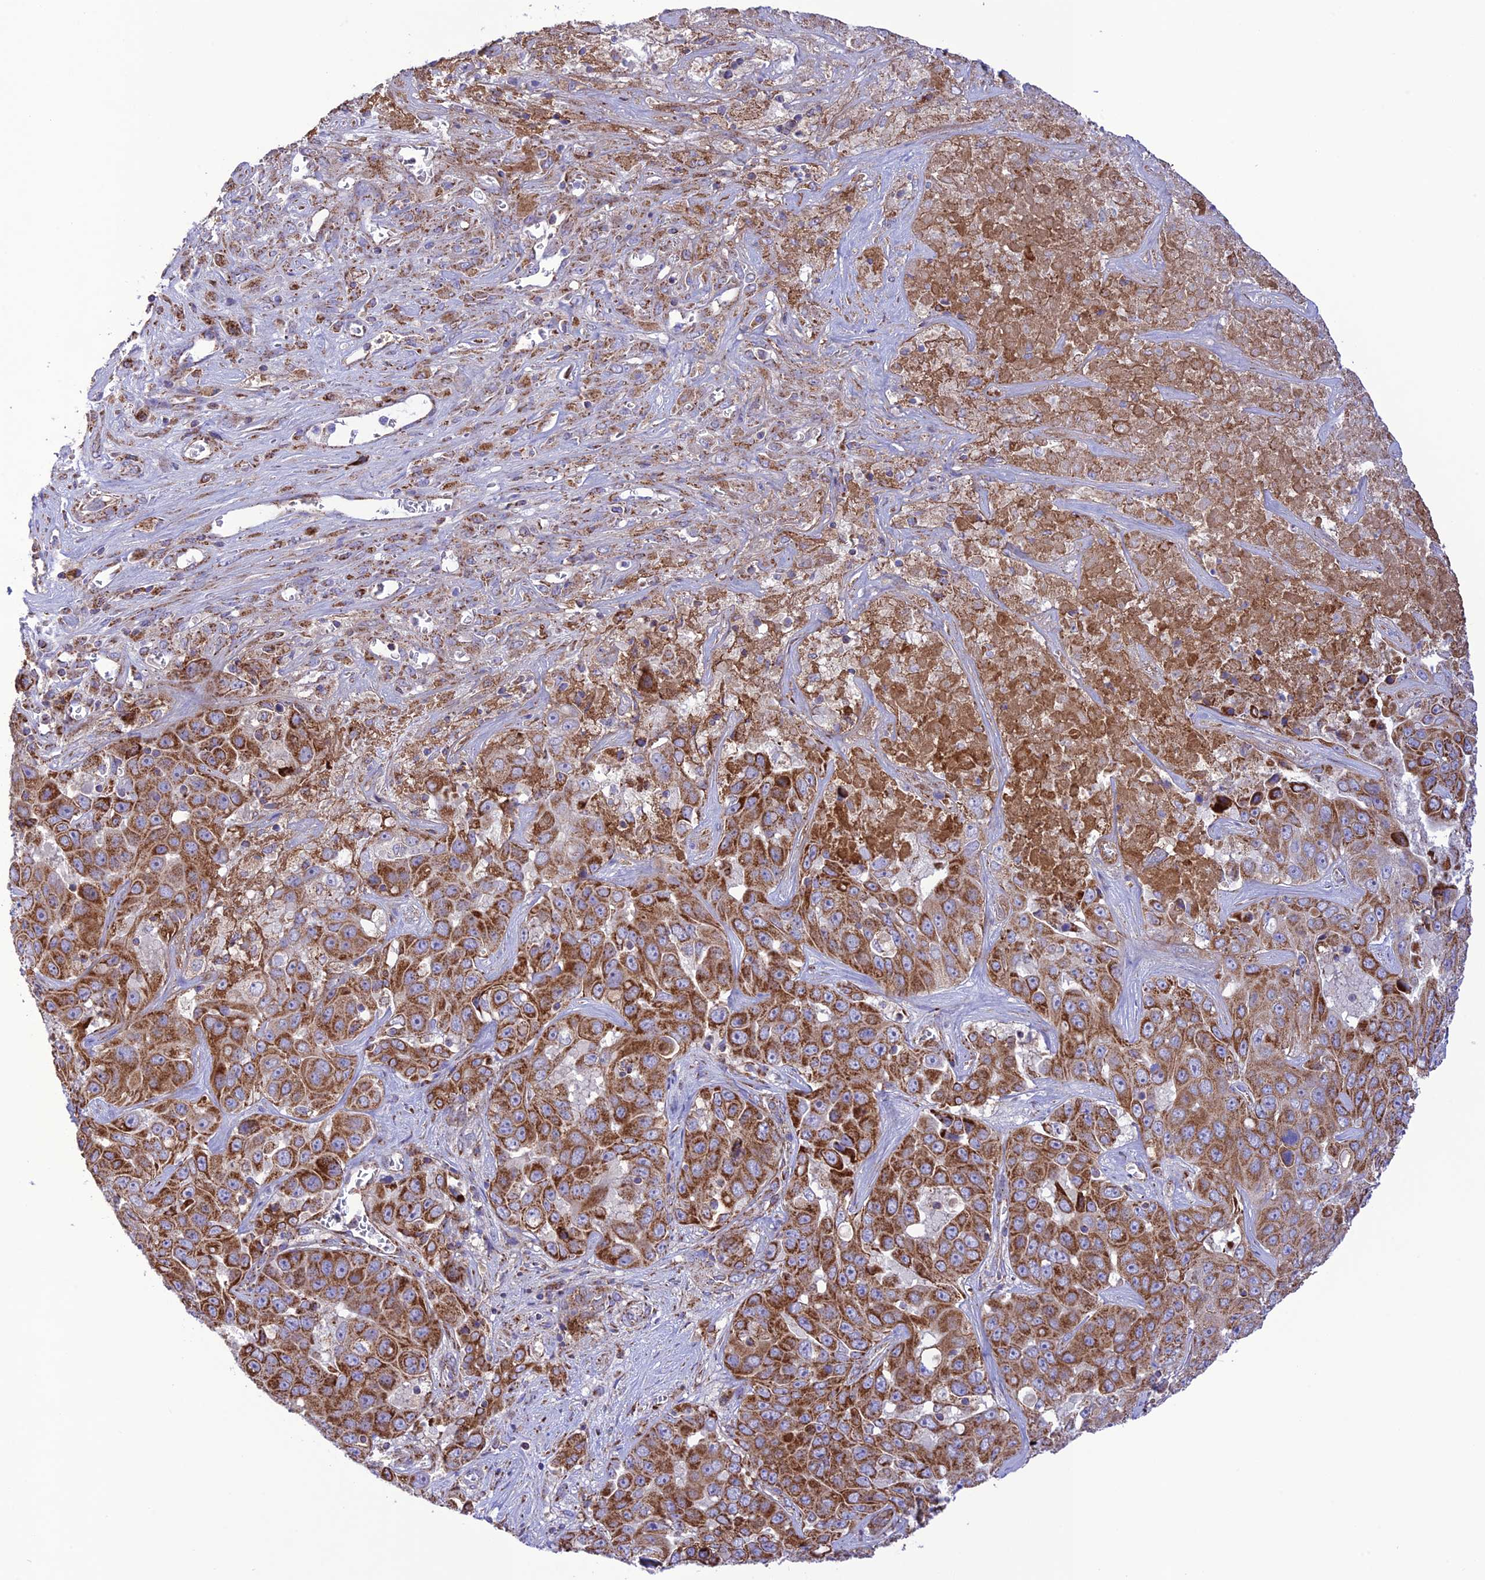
{"staining": {"intensity": "strong", "quantity": ">75%", "location": "cytoplasmic/membranous"}, "tissue": "liver cancer", "cell_type": "Tumor cells", "image_type": "cancer", "snomed": [{"axis": "morphology", "description": "Cholangiocarcinoma"}, {"axis": "topography", "description": "Liver"}], "caption": "Tumor cells exhibit strong cytoplasmic/membranous staining in about >75% of cells in cholangiocarcinoma (liver).", "gene": "UAP1L1", "patient": {"sex": "female", "age": 52}}